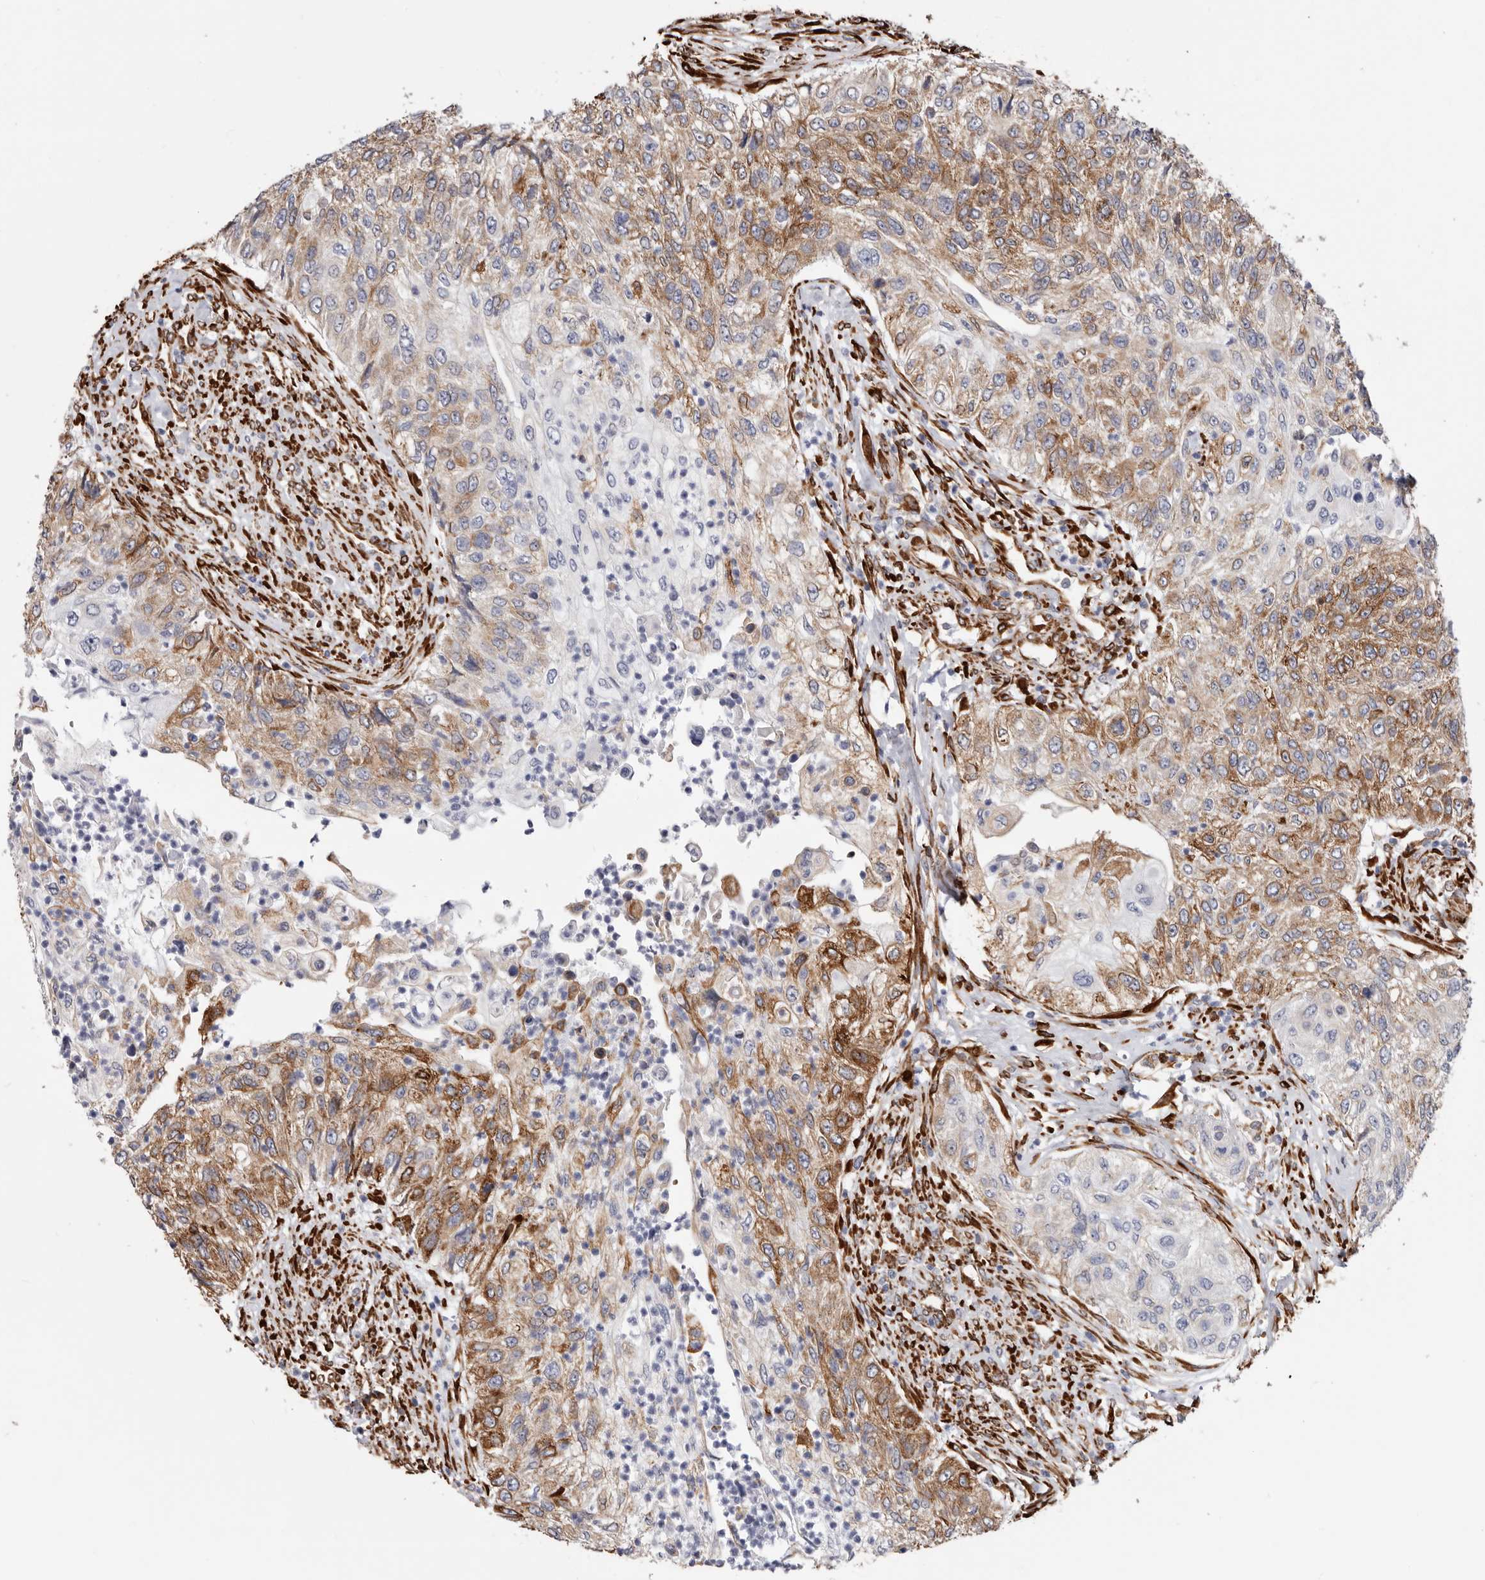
{"staining": {"intensity": "moderate", "quantity": "25%-75%", "location": "cytoplasmic/membranous"}, "tissue": "urothelial cancer", "cell_type": "Tumor cells", "image_type": "cancer", "snomed": [{"axis": "morphology", "description": "Urothelial carcinoma, High grade"}, {"axis": "topography", "description": "Urinary bladder"}], "caption": "This histopathology image displays immunohistochemistry staining of urothelial carcinoma (high-grade), with medium moderate cytoplasmic/membranous positivity in approximately 25%-75% of tumor cells.", "gene": "SEMA3E", "patient": {"sex": "female", "age": 60}}